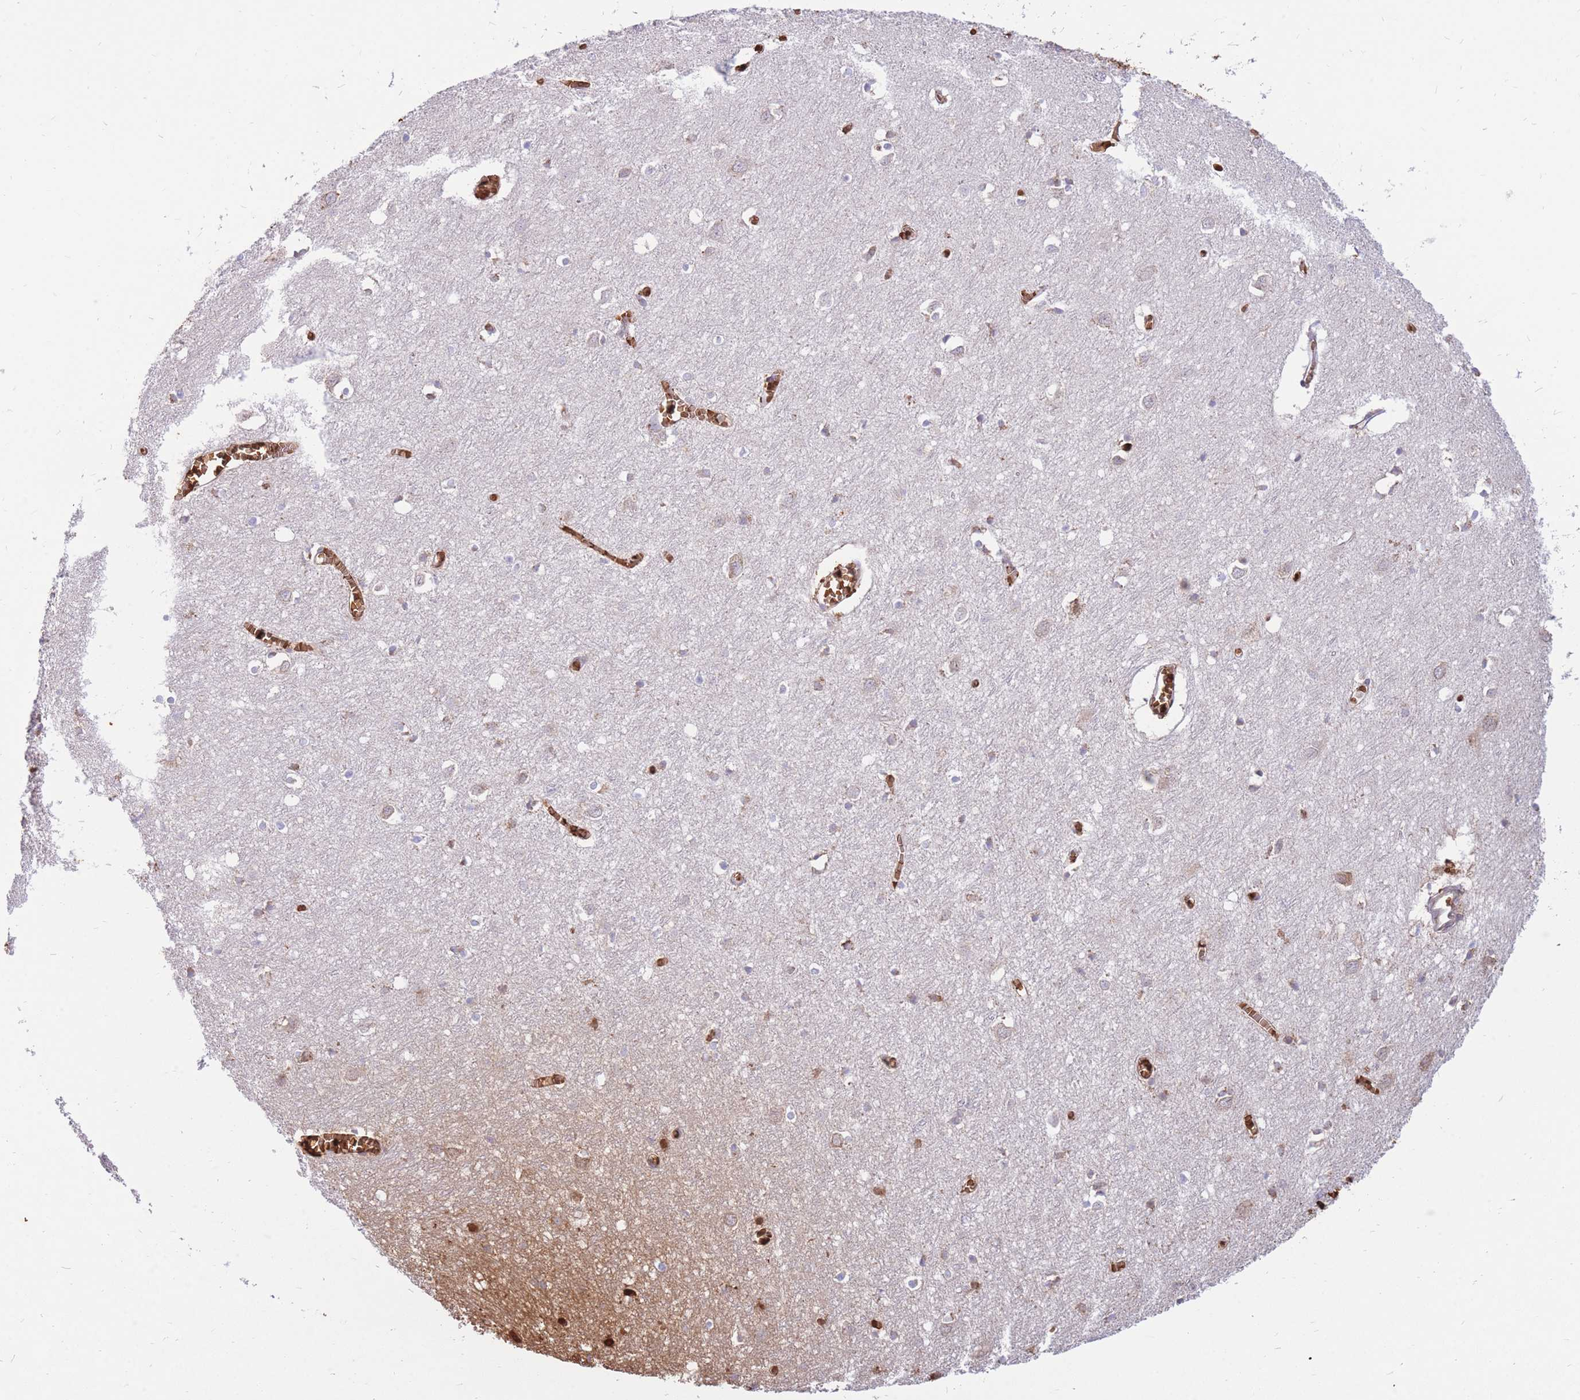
{"staining": {"intensity": "weak", "quantity": ">75%", "location": "cytoplasmic/membranous"}, "tissue": "cerebral cortex", "cell_type": "Endothelial cells", "image_type": "normal", "snomed": [{"axis": "morphology", "description": "Normal tissue, NOS"}, {"axis": "topography", "description": "Cerebral cortex"}], "caption": "Weak cytoplasmic/membranous positivity for a protein is identified in about >75% of endothelial cells of normal cerebral cortex using IHC.", "gene": "ATP10D", "patient": {"sex": "female", "age": 64}}